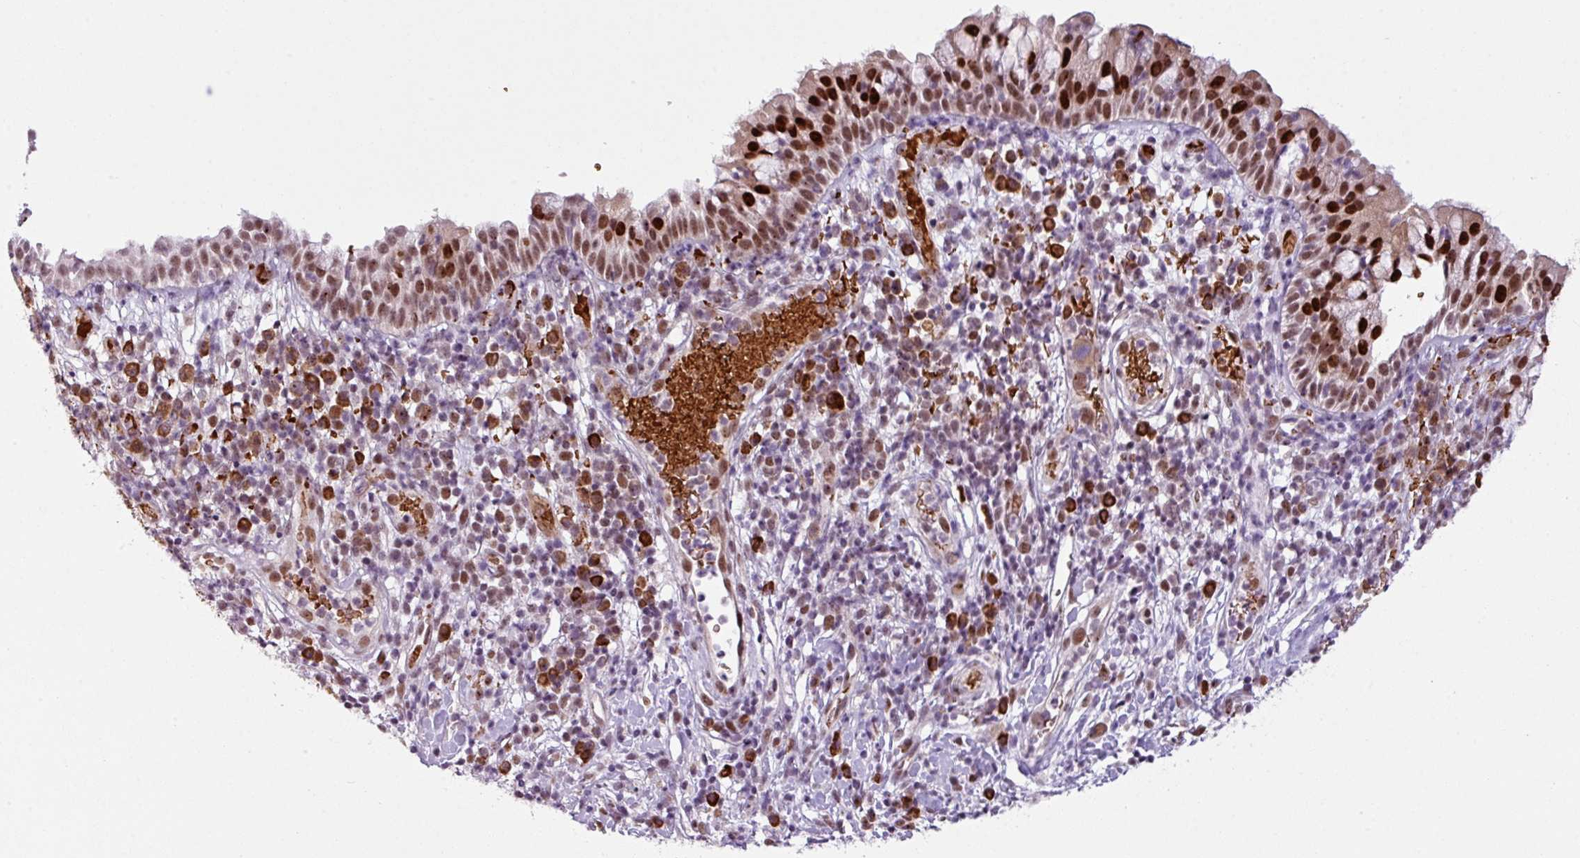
{"staining": {"intensity": "strong", "quantity": ">75%", "location": "nuclear"}, "tissue": "nasopharynx", "cell_type": "Respiratory epithelial cells", "image_type": "normal", "snomed": [{"axis": "morphology", "description": "Normal tissue, NOS"}, {"axis": "topography", "description": "Nasopharynx"}], "caption": "A photomicrograph showing strong nuclear expression in approximately >75% of respiratory epithelial cells in normal nasopharynx, as visualized by brown immunohistochemical staining.", "gene": "PRDM5", "patient": {"sex": "male", "age": 65}}